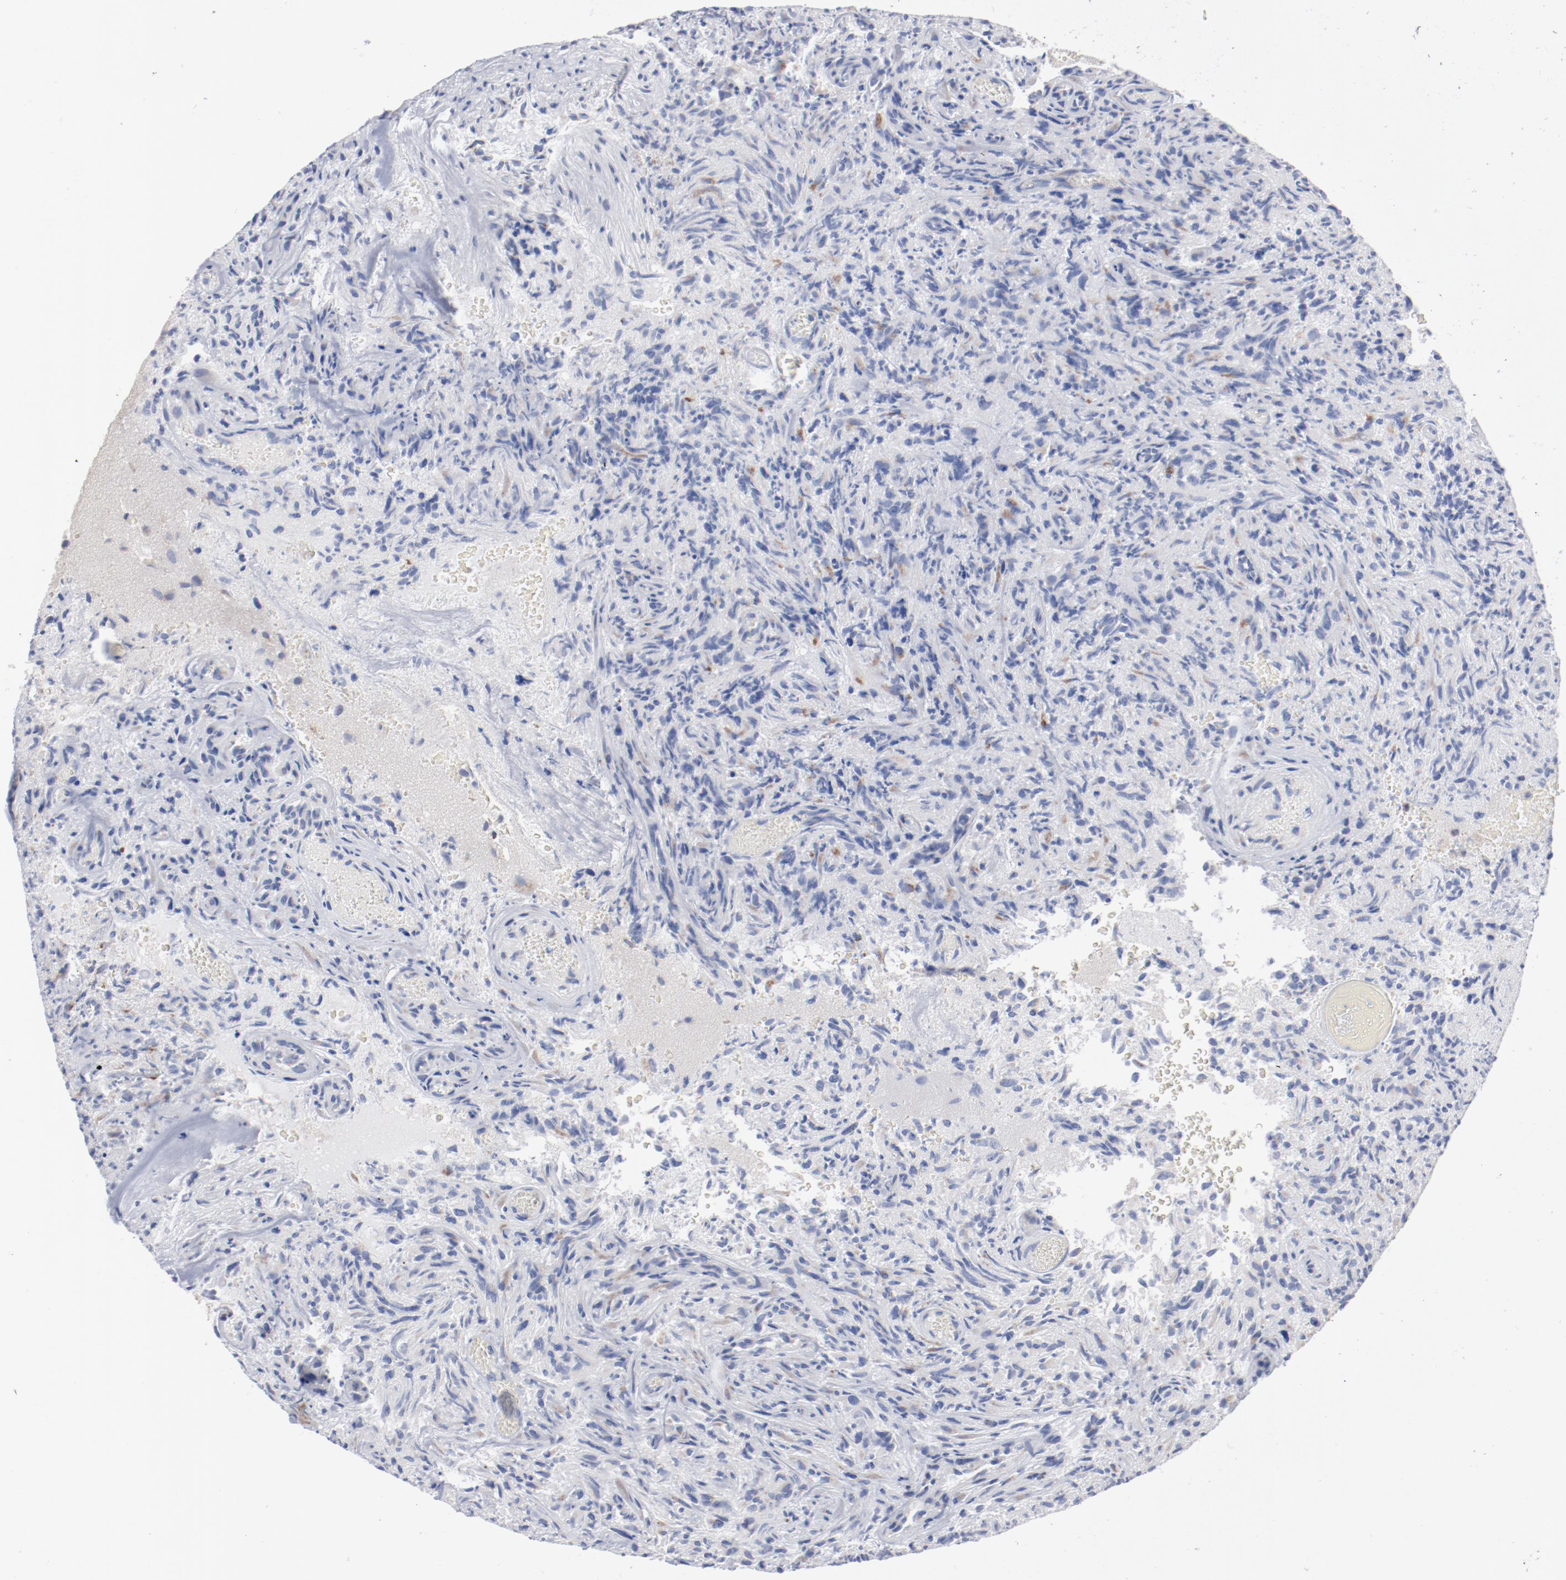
{"staining": {"intensity": "weak", "quantity": "<25%", "location": "cytoplasmic/membranous"}, "tissue": "glioma", "cell_type": "Tumor cells", "image_type": "cancer", "snomed": [{"axis": "morphology", "description": "Normal tissue, NOS"}, {"axis": "morphology", "description": "Glioma, malignant, High grade"}, {"axis": "topography", "description": "Cerebral cortex"}], "caption": "Immunohistochemistry (IHC) of glioma reveals no positivity in tumor cells.", "gene": "AK7", "patient": {"sex": "male", "age": 75}}